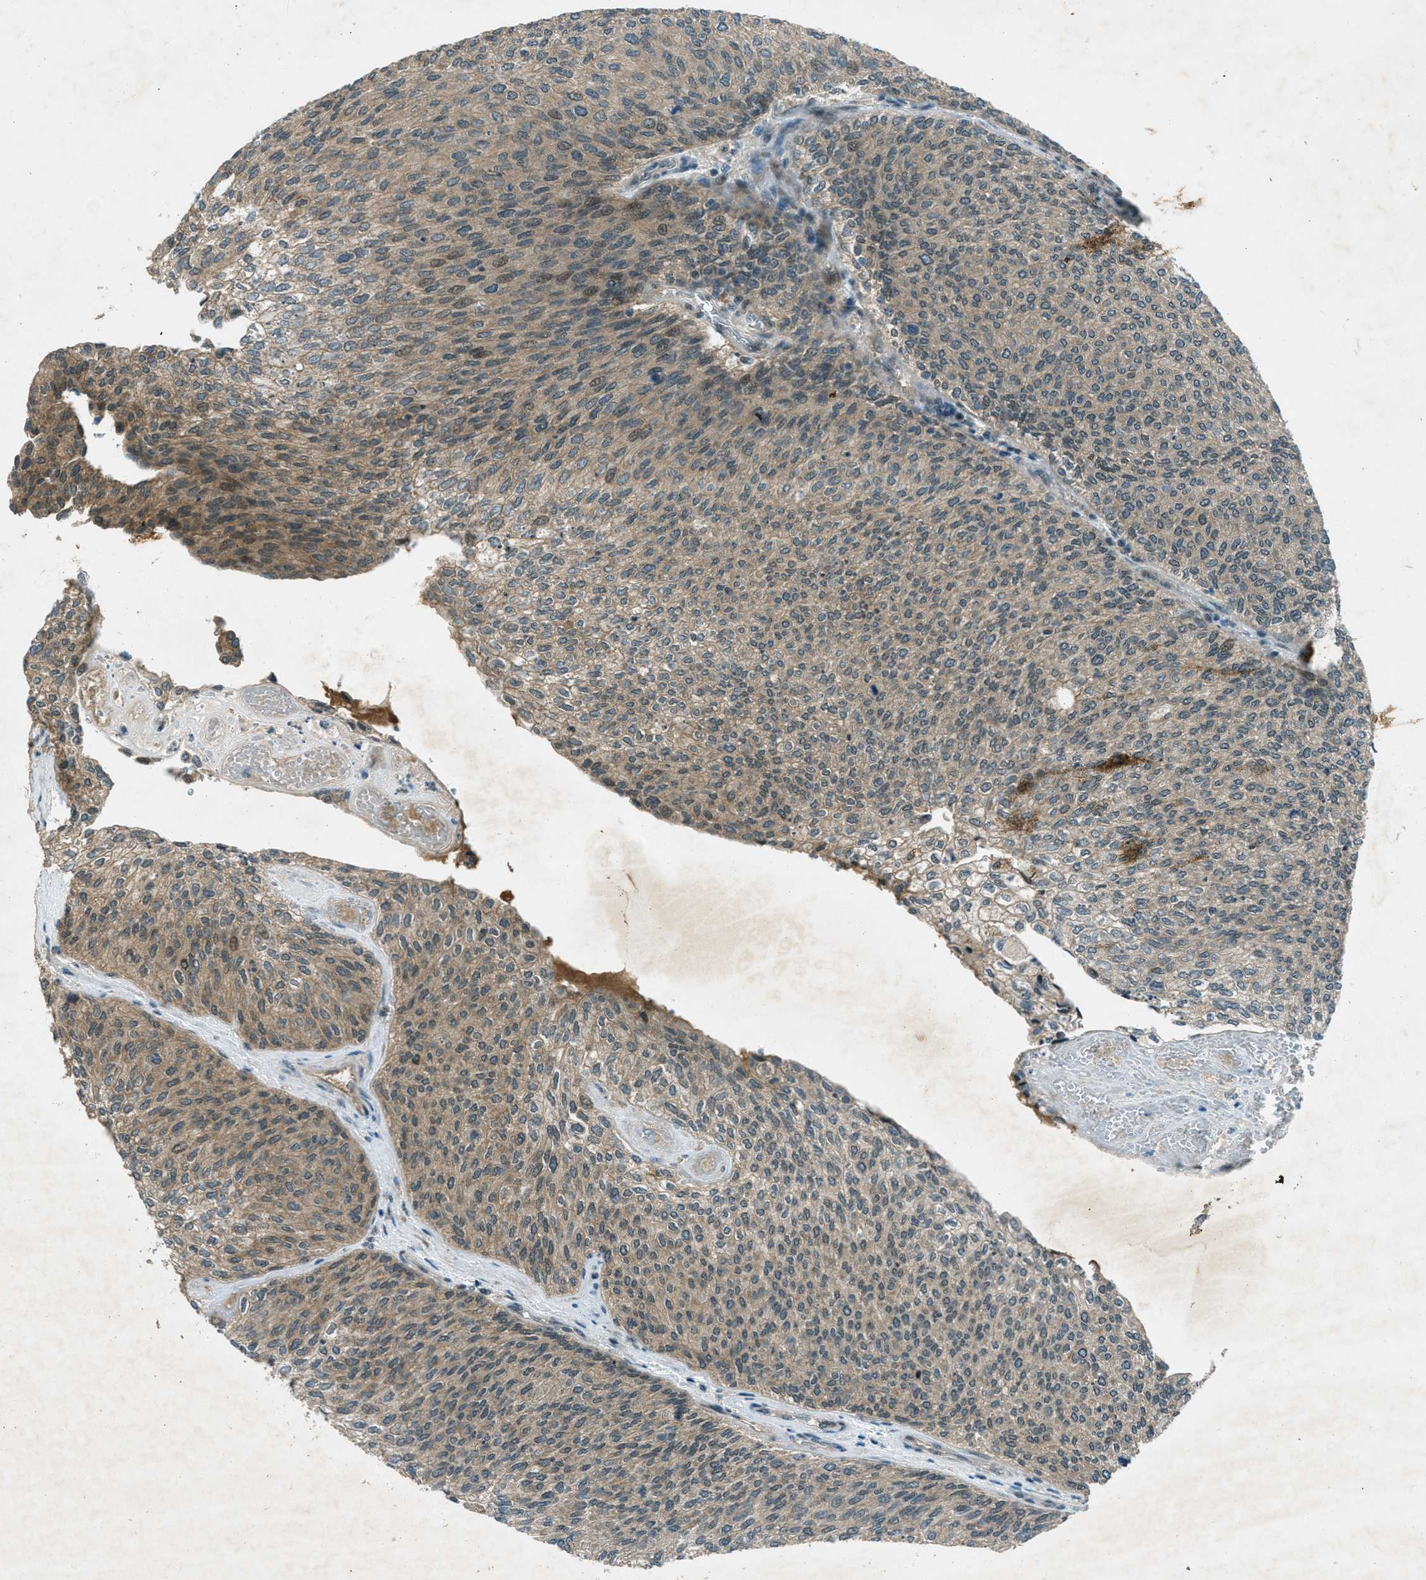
{"staining": {"intensity": "weak", "quantity": ">75%", "location": "cytoplasmic/membranous"}, "tissue": "urothelial cancer", "cell_type": "Tumor cells", "image_type": "cancer", "snomed": [{"axis": "morphology", "description": "Urothelial carcinoma, Low grade"}, {"axis": "topography", "description": "Urinary bladder"}], "caption": "Low-grade urothelial carcinoma stained with a brown dye reveals weak cytoplasmic/membranous positive positivity in about >75% of tumor cells.", "gene": "STK11", "patient": {"sex": "female", "age": 79}}